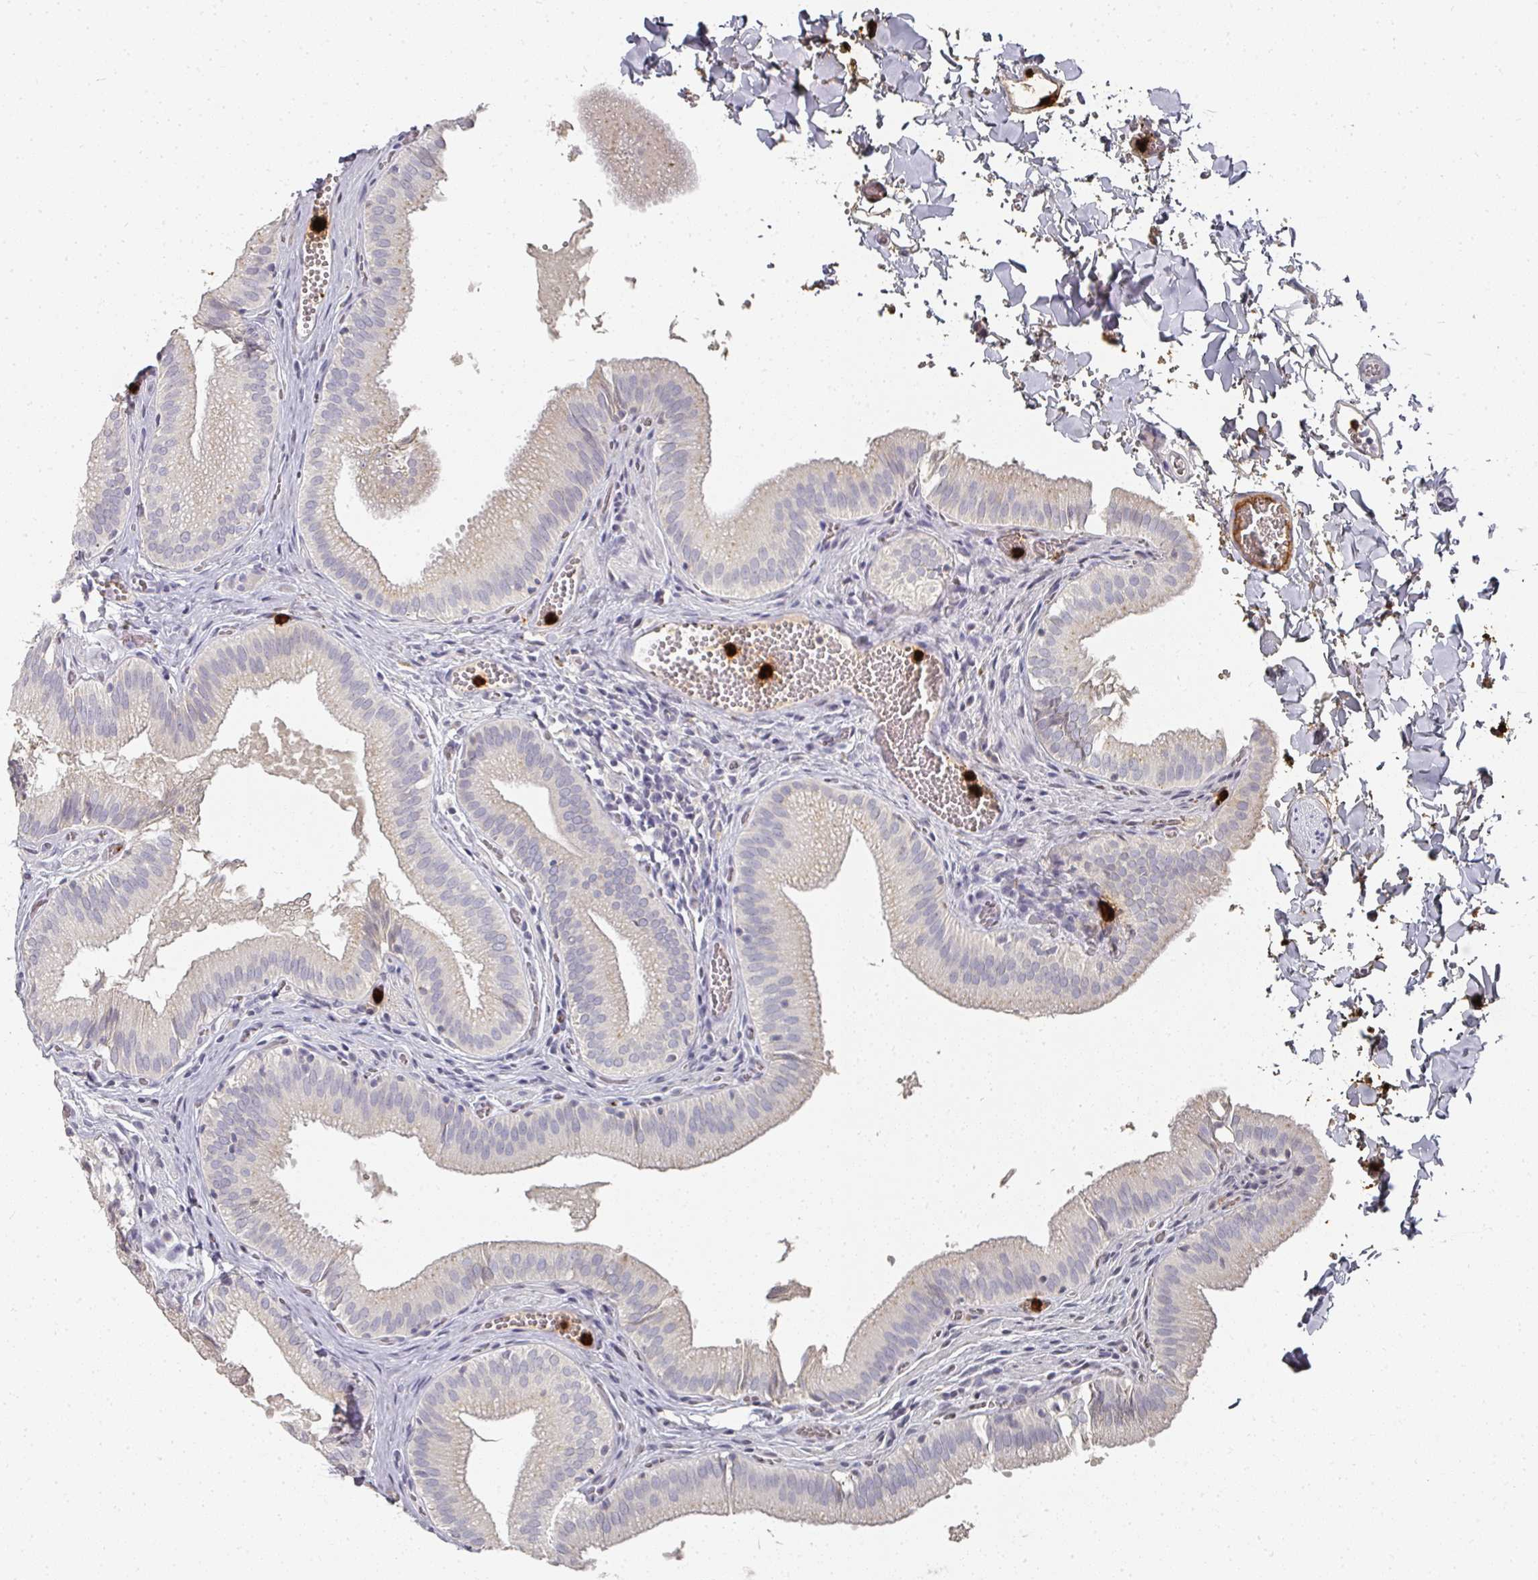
{"staining": {"intensity": "negative", "quantity": "none", "location": "none"}, "tissue": "gallbladder", "cell_type": "Glandular cells", "image_type": "normal", "snomed": [{"axis": "morphology", "description": "Normal tissue, NOS"}, {"axis": "topography", "description": "Gallbladder"}, {"axis": "topography", "description": "Peripheral nerve tissue"}], "caption": "DAB immunohistochemical staining of unremarkable gallbladder exhibits no significant expression in glandular cells.", "gene": "CAMP", "patient": {"sex": "male", "age": 17}}